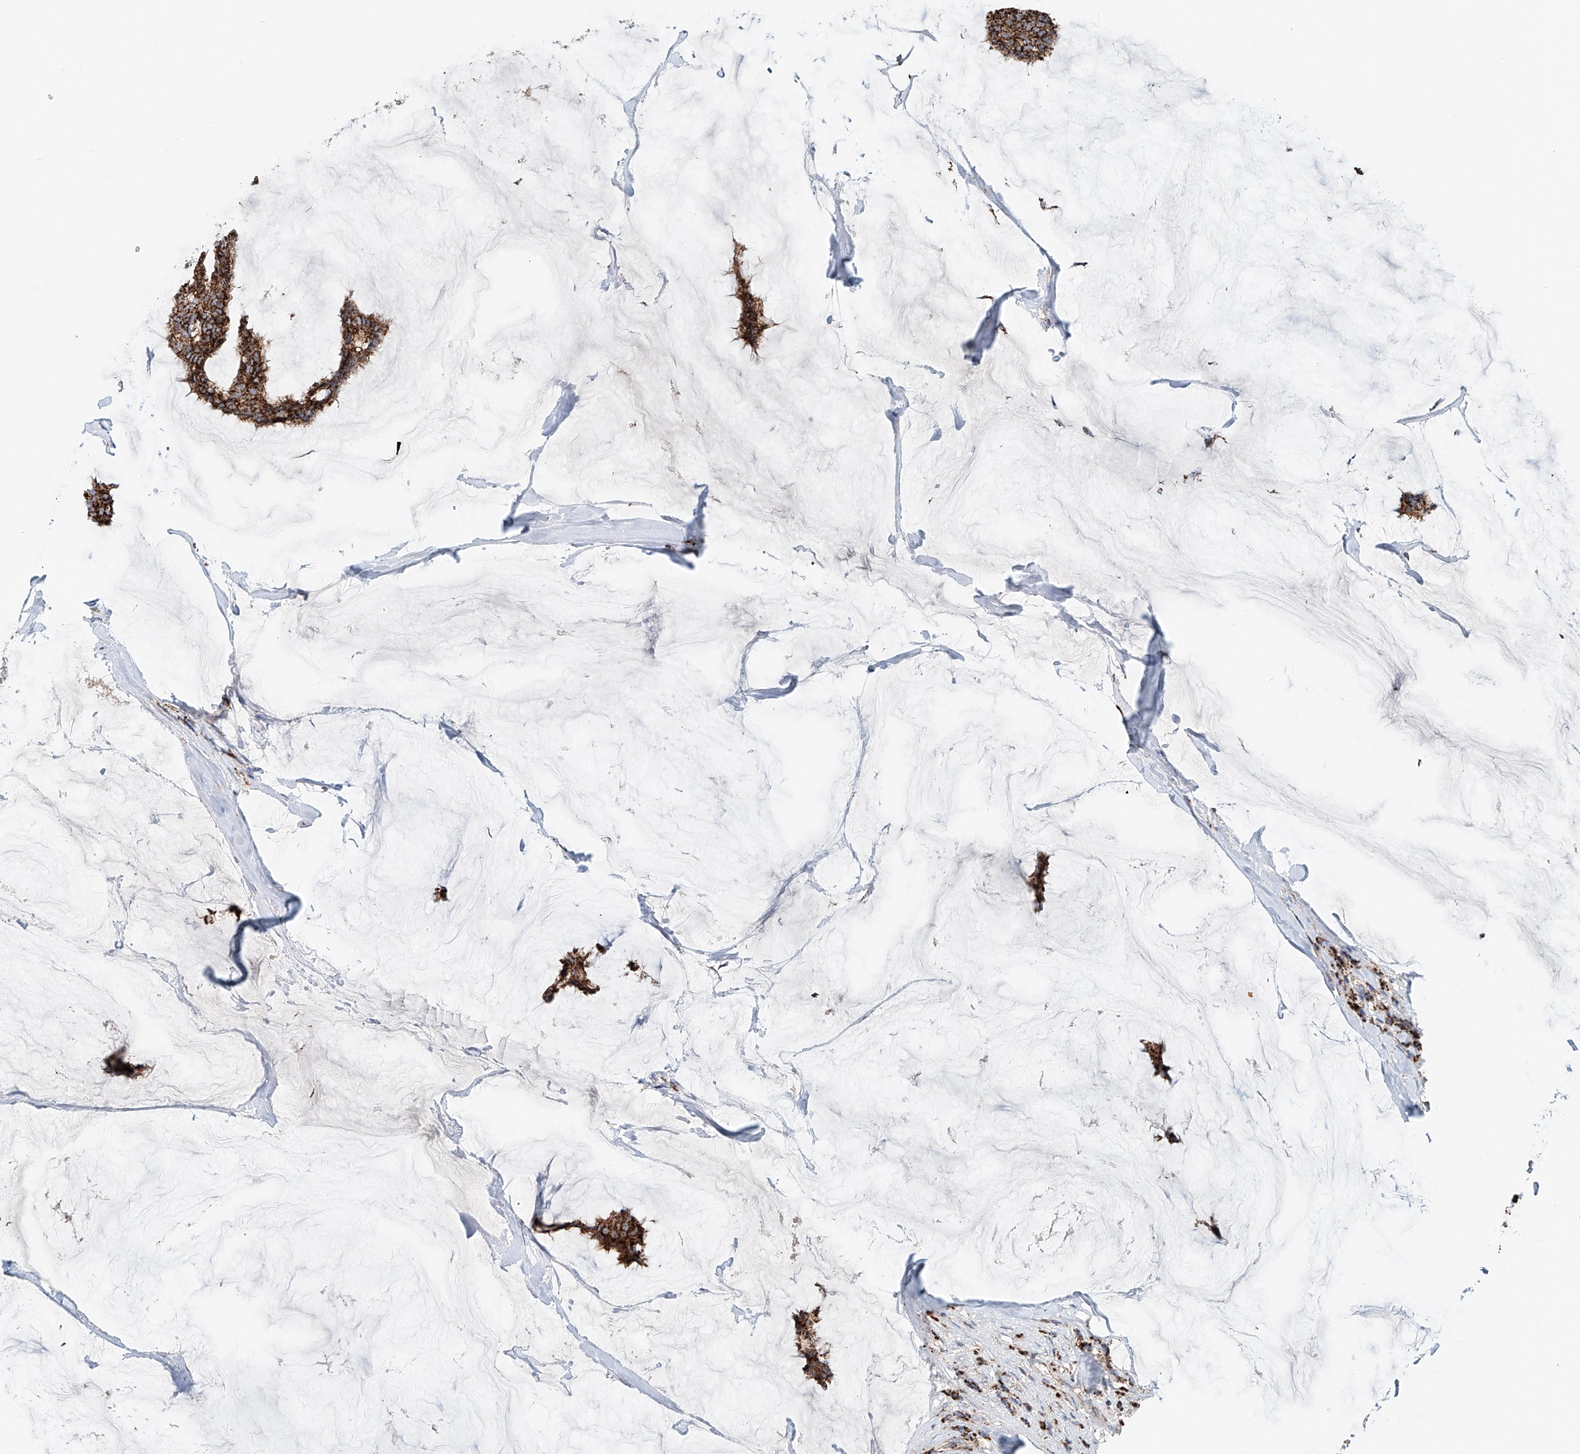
{"staining": {"intensity": "strong", "quantity": ">75%", "location": "cytoplasmic/membranous"}, "tissue": "breast cancer", "cell_type": "Tumor cells", "image_type": "cancer", "snomed": [{"axis": "morphology", "description": "Duct carcinoma"}, {"axis": "topography", "description": "Breast"}], "caption": "Immunohistochemistry (IHC) histopathology image of neoplastic tissue: human breast cancer stained using IHC exhibits high levels of strong protein expression localized specifically in the cytoplasmic/membranous of tumor cells, appearing as a cytoplasmic/membranous brown color.", "gene": "CARD10", "patient": {"sex": "female", "age": 93}}